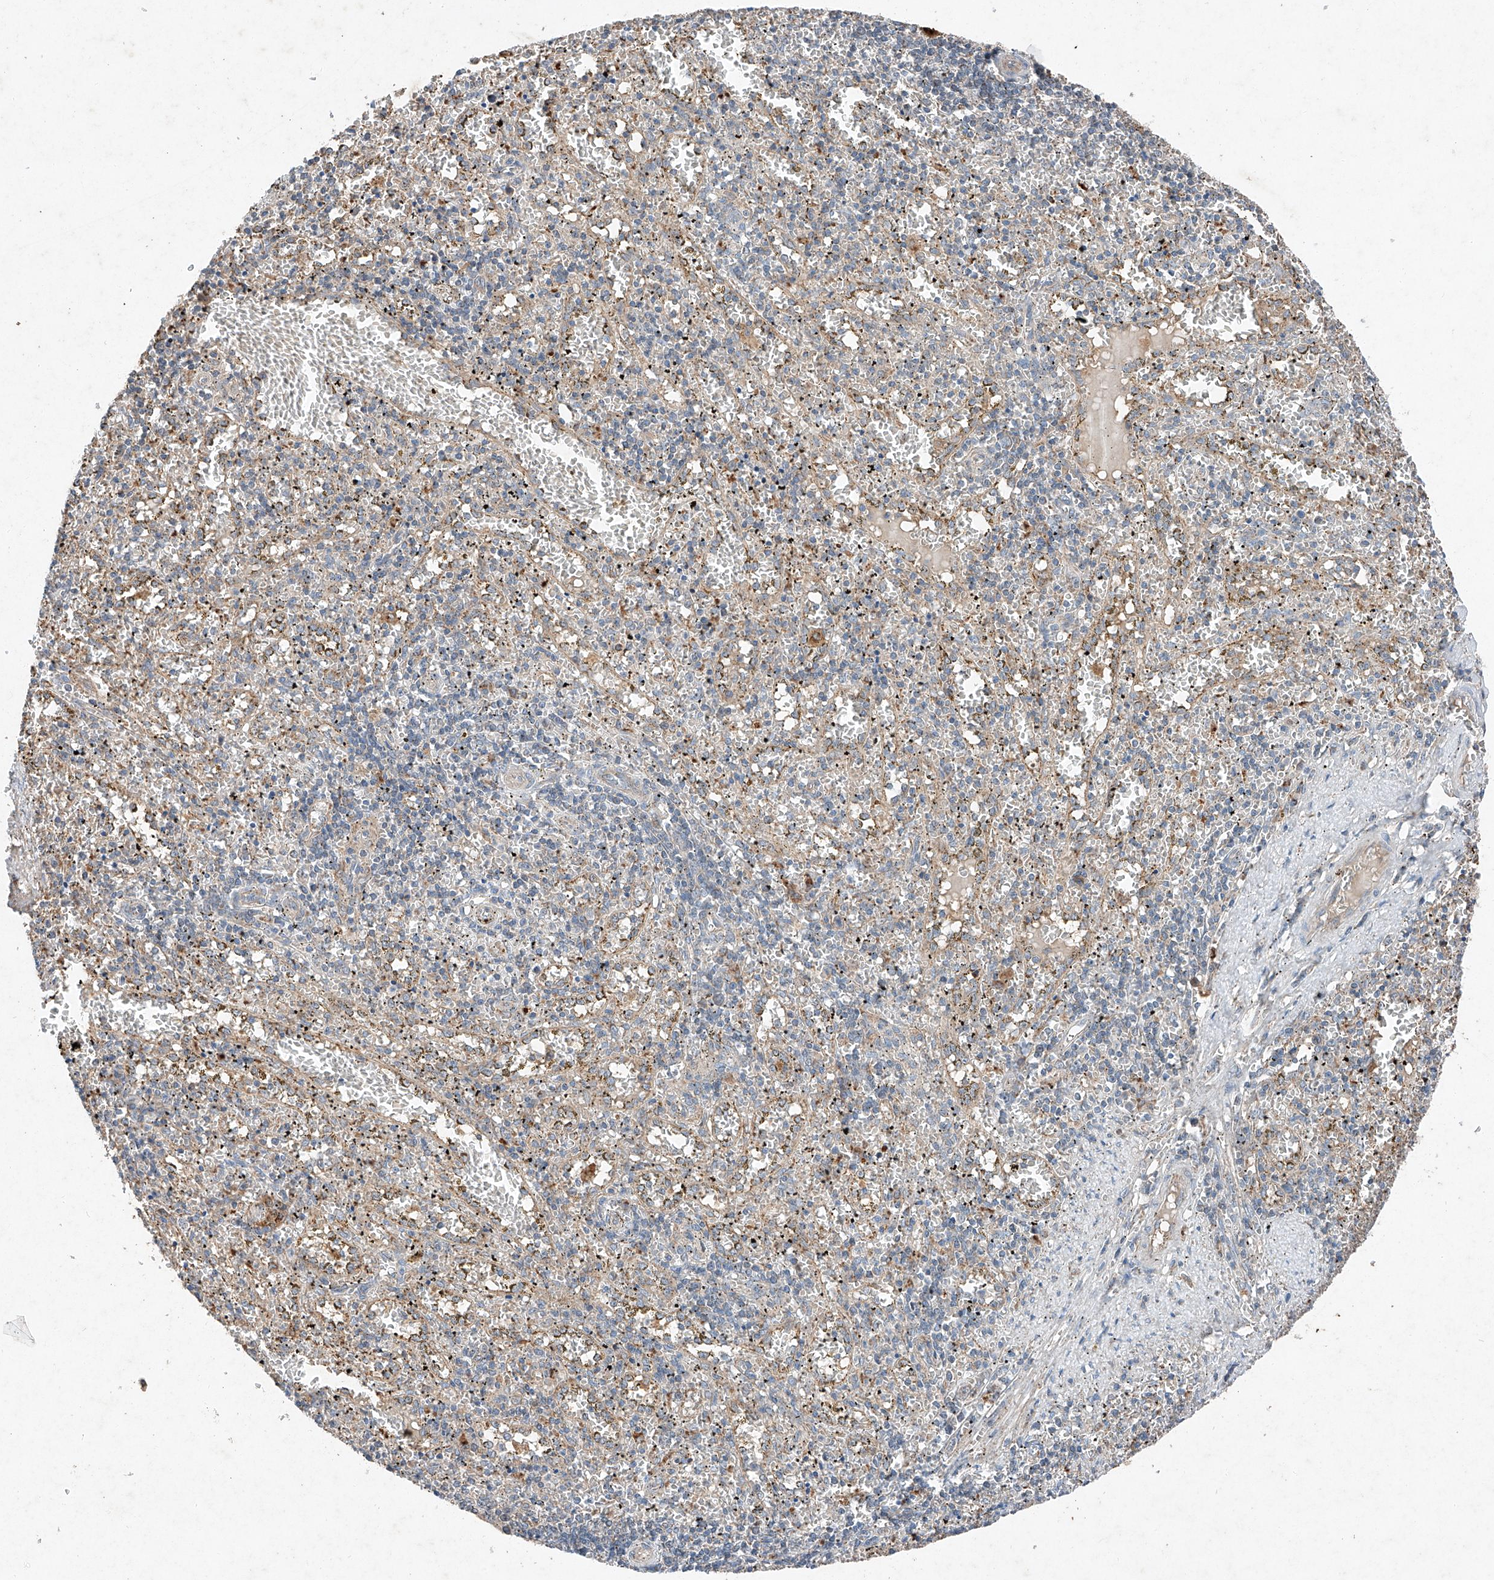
{"staining": {"intensity": "negative", "quantity": "none", "location": "none"}, "tissue": "spleen", "cell_type": "Cells in red pulp", "image_type": "normal", "snomed": [{"axis": "morphology", "description": "Normal tissue, NOS"}, {"axis": "topography", "description": "Spleen"}], "caption": "Photomicrograph shows no protein staining in cells in red pulp of unremarkable spleen. The staining is performed using DAB (3,3'-diaminobenzidine) brown chromogen with nuclei counter-stained in using hematoxylin.", "gene": "RUSC1", "patient": {"sex": "male", "age": 11}}